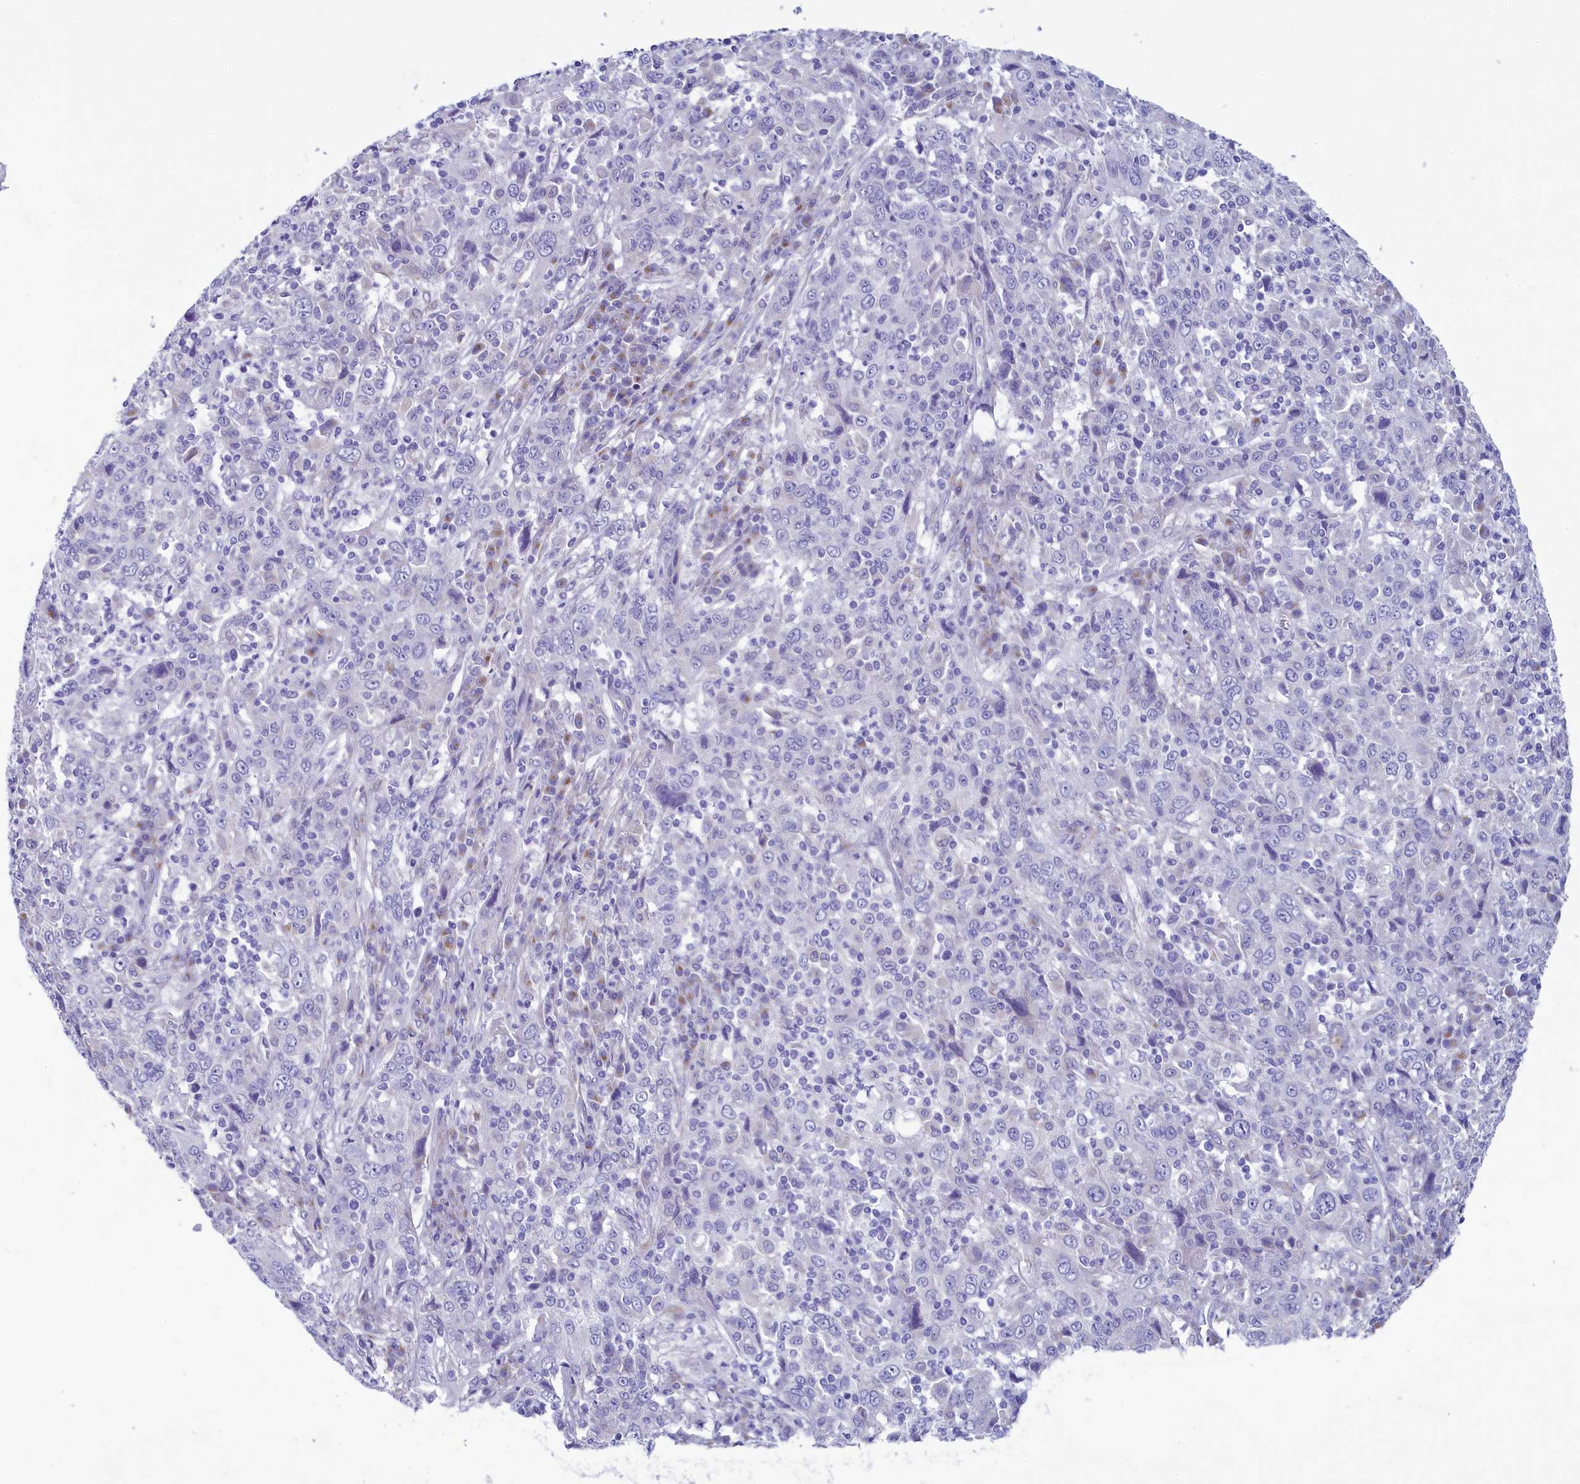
{"staining": {"intensity": "negative", "quantity": "none", "location": "none"}, "tissue": "cervical cancer", "cell_type": "Tumor cells", "image_type": "cancer", "snomed": [{"axis": "morphology", "description": "Squamous cell carcinoma, NOS"}, {"axis": "topography", "description": "Cervix"}], "caption": "A micrograph of human cervical cancer is negative for staining in tumor cells. (DAB (3,3'-diaminobenzidine) immunohistochemistry with hematoxylin counter stain).", "gene": "SKA3", "patient": {"sex": "female", "age": 46}}